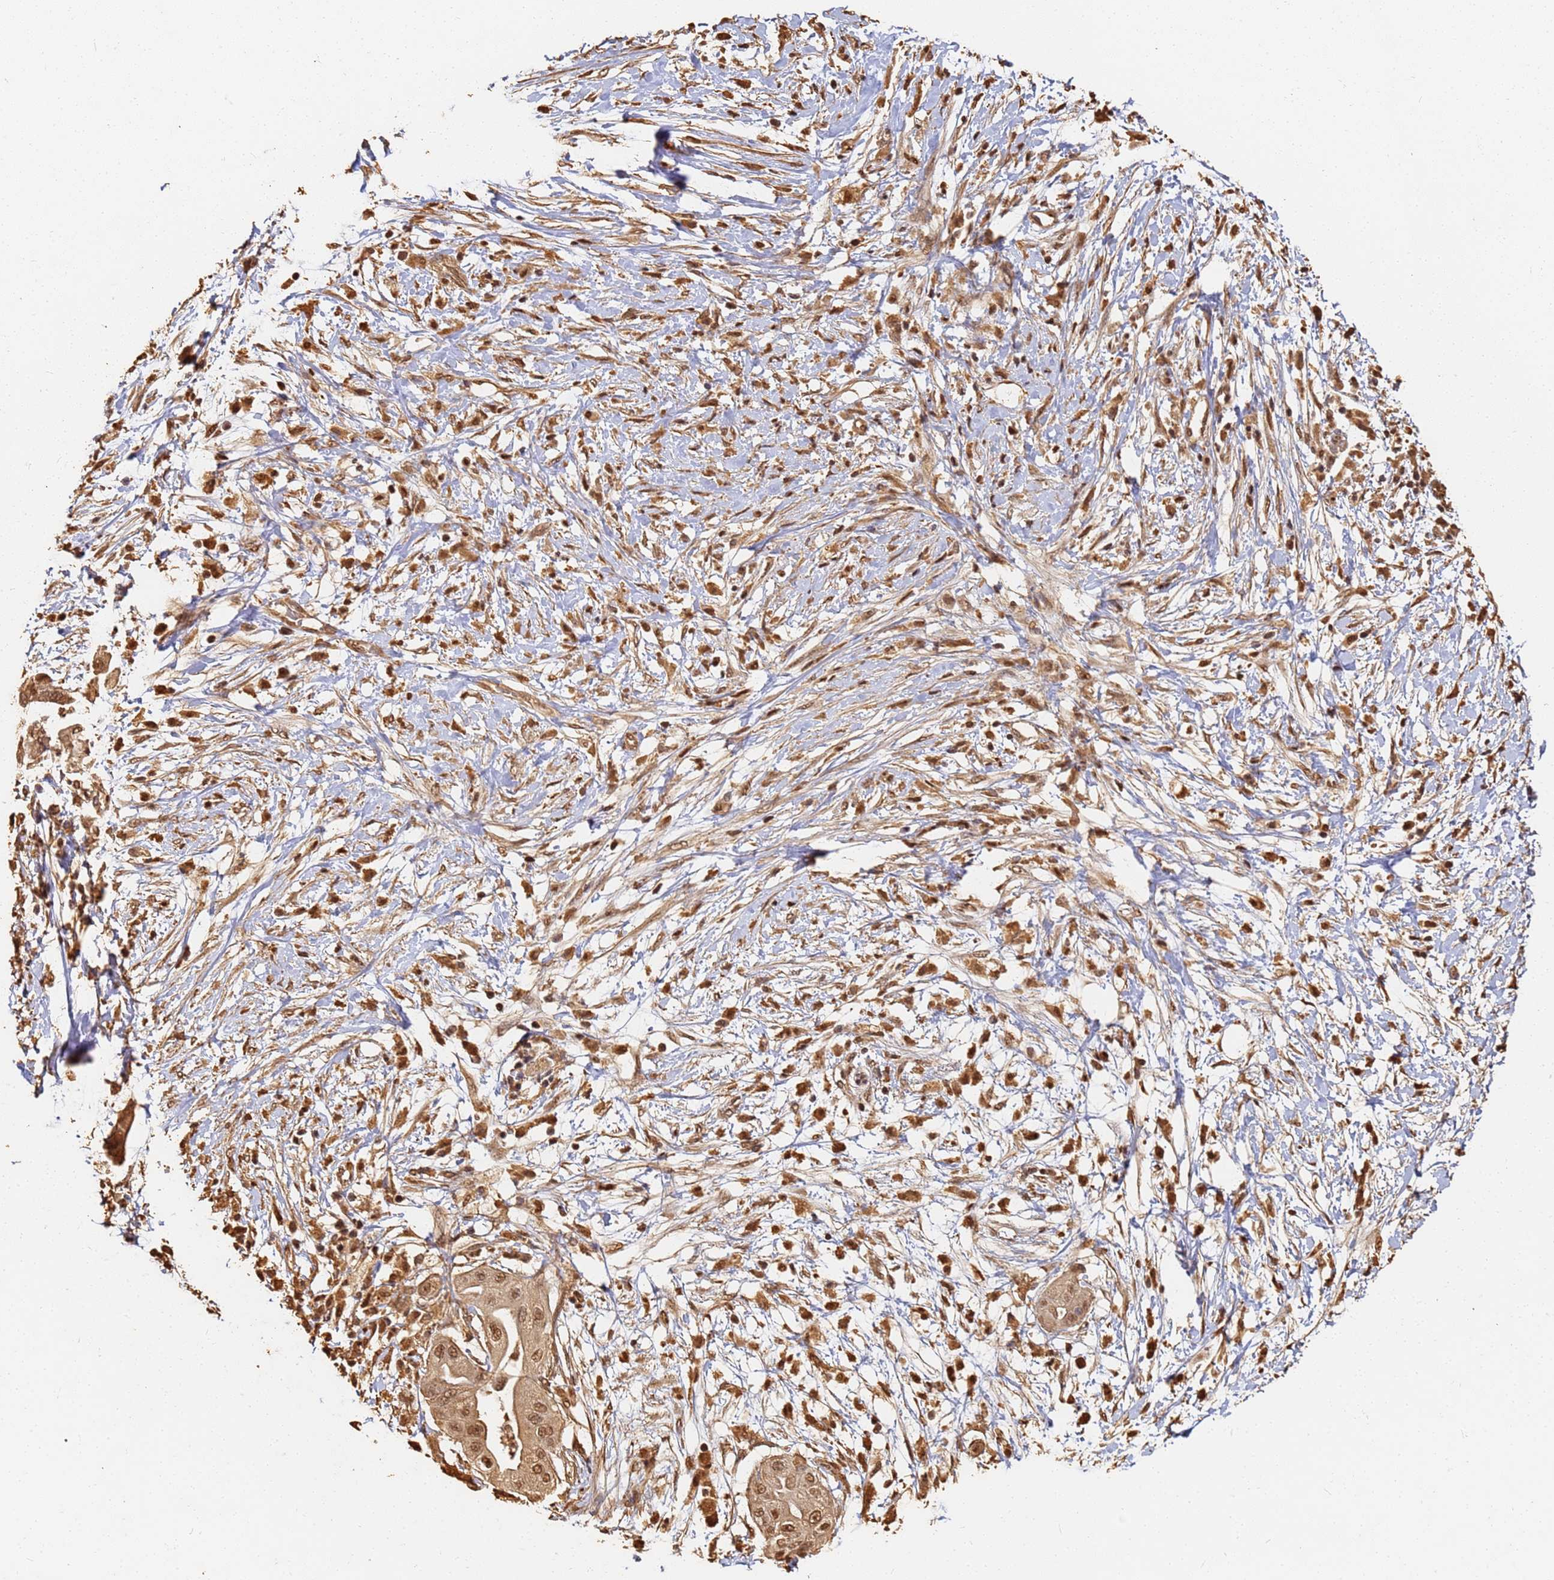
{"staining": {"intensity": "moderate", "quantity": ">75%", "location": "cytoplasmic/membranous,nuclear"}, "tissue": "pancreatic cancer", "cell_type": "Tumor cells", "image_type": "cancer", "snomed": [{"axis": "morphology", "description": "Adenocarcinoma, NOS"}, {"axis": "topography", "description": "Pancreas"}], "caption": "Pancreatic cancer (adenocarcinoma) stained with immunohistochemistry (IHC) displays moderate cytoplasmic/membranous and nuclear expression in about >75% of tumor cells. (Brightfield microscopy of DAB IHC at high magnification).", "gene": "JAK2", "patient": {"sex": "male", "age": 68}}